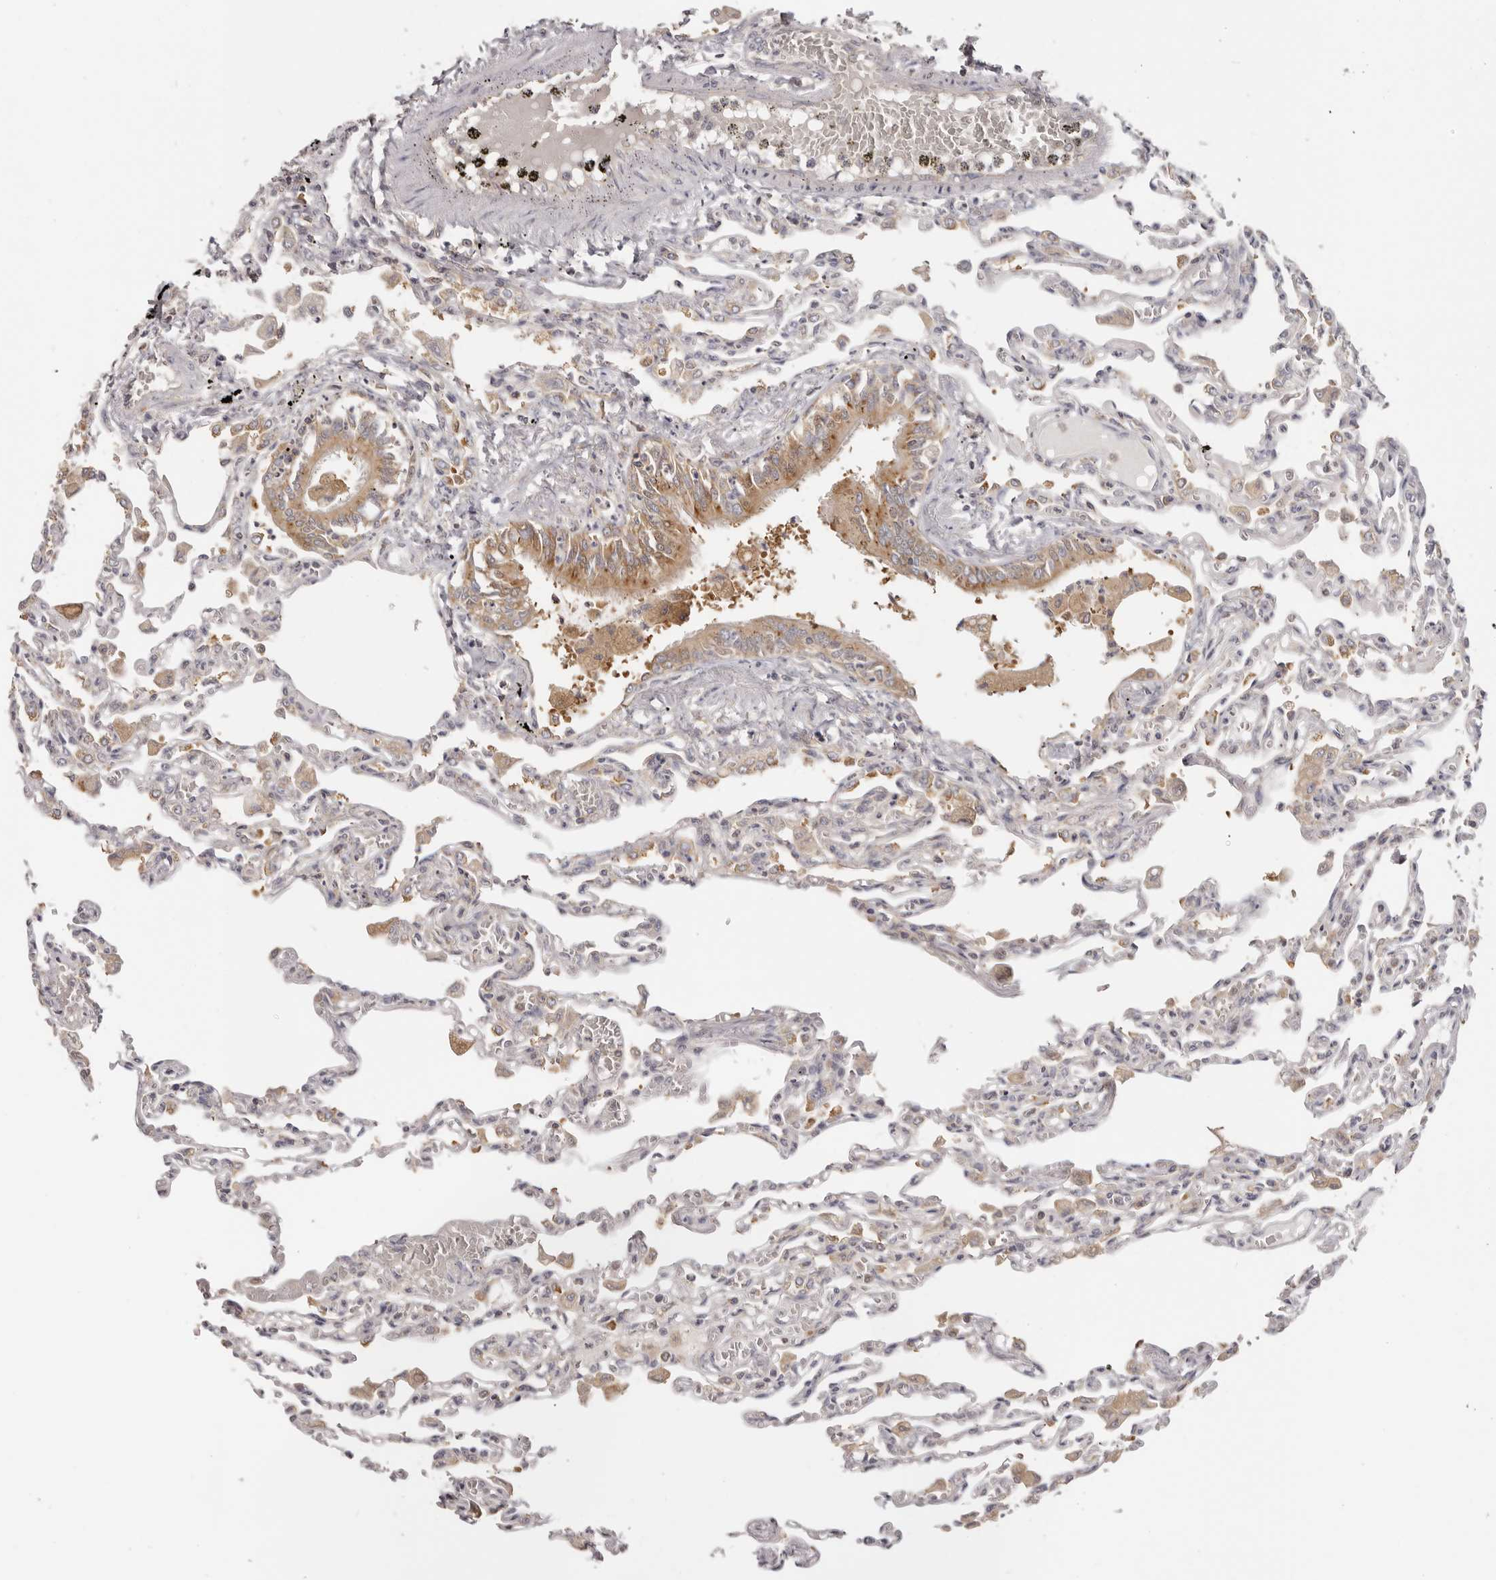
{"staining": {"intensity": "moderate", "quantity": "<25%", "location": "cytoplasmic/membranous"}, "tissue": "lung", "cell_type": "Alveolar cells", "image_type": "normal", "snomed": [{"axis": "morphology", "description": "Normal tissue, NOS"}, {"axis": "topography", "description": "Bronchus"}, {"axis": "topography", "description": "Lung"}], "caption": "Protein staining demonstrates moderate cytoplasmic/membranous staining in approximately <25% of alveolar cells in normal lung.", "gene": "EEF1E1", "patient": {"sex": "female", "age": 49}}